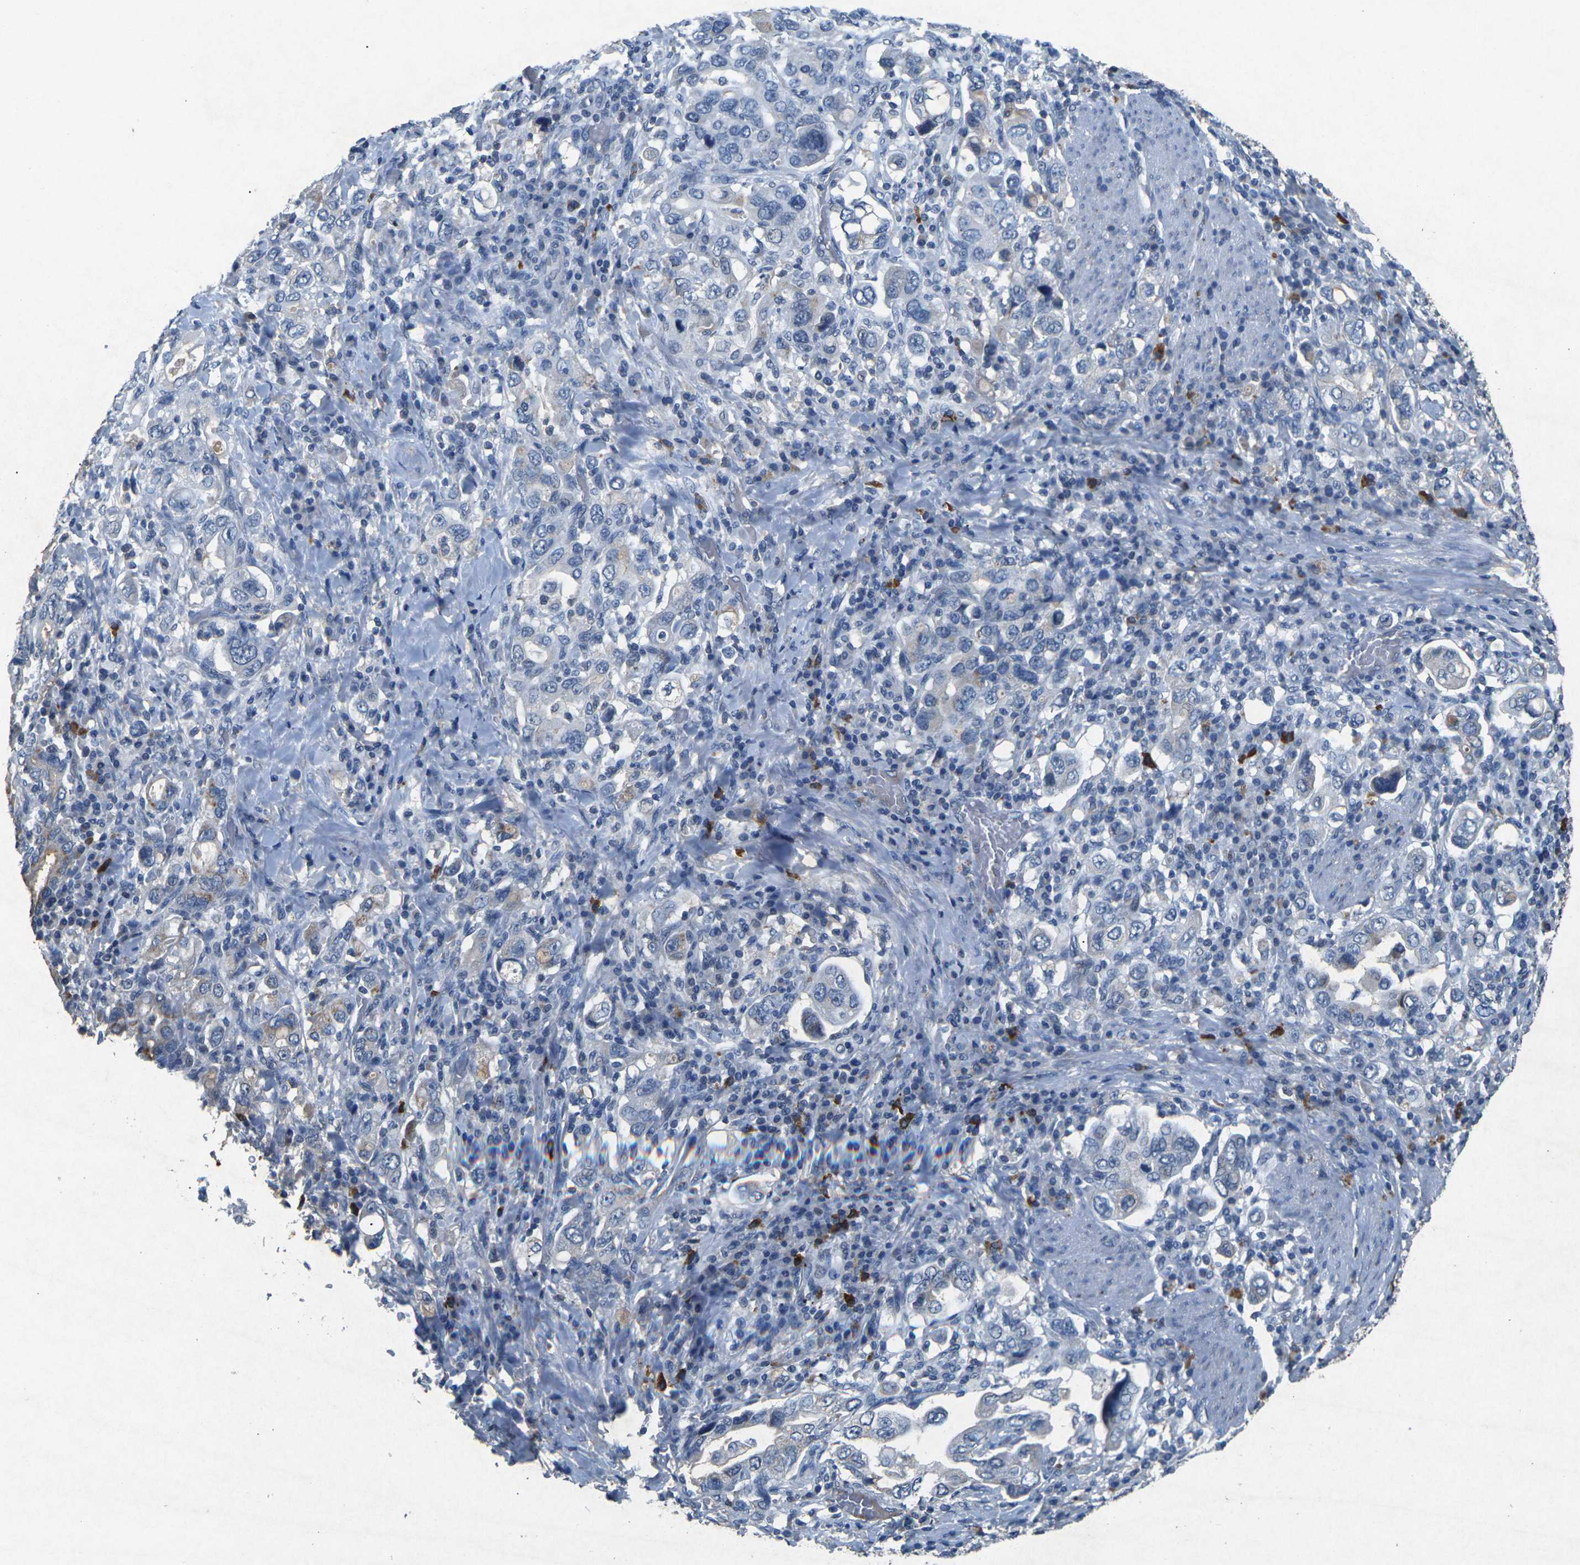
{"staining": {"intensity": "weak", "quantity": "<25%", "location": "cytoplasmic/membranous"}, "tissue": "stomach cancer", "cell_type": "Tumor cells", "image_type": "cancer", "snomed": [{"axis": "morphology", "description": "Adenocarcinoma, NOS"}, {"axis": "topography", "description": "Stomach, upper"}], "caption": "Micrograph shows no protein positivity in tumor cells of stomach cancer (adenocarcinoma) tissue. (Brightfield microscopy of DAB (3,3'-diaminobenzidine) IHC at high magnification).", "gene": "PLG", "patient": {"sex": "male", "age": 62}}